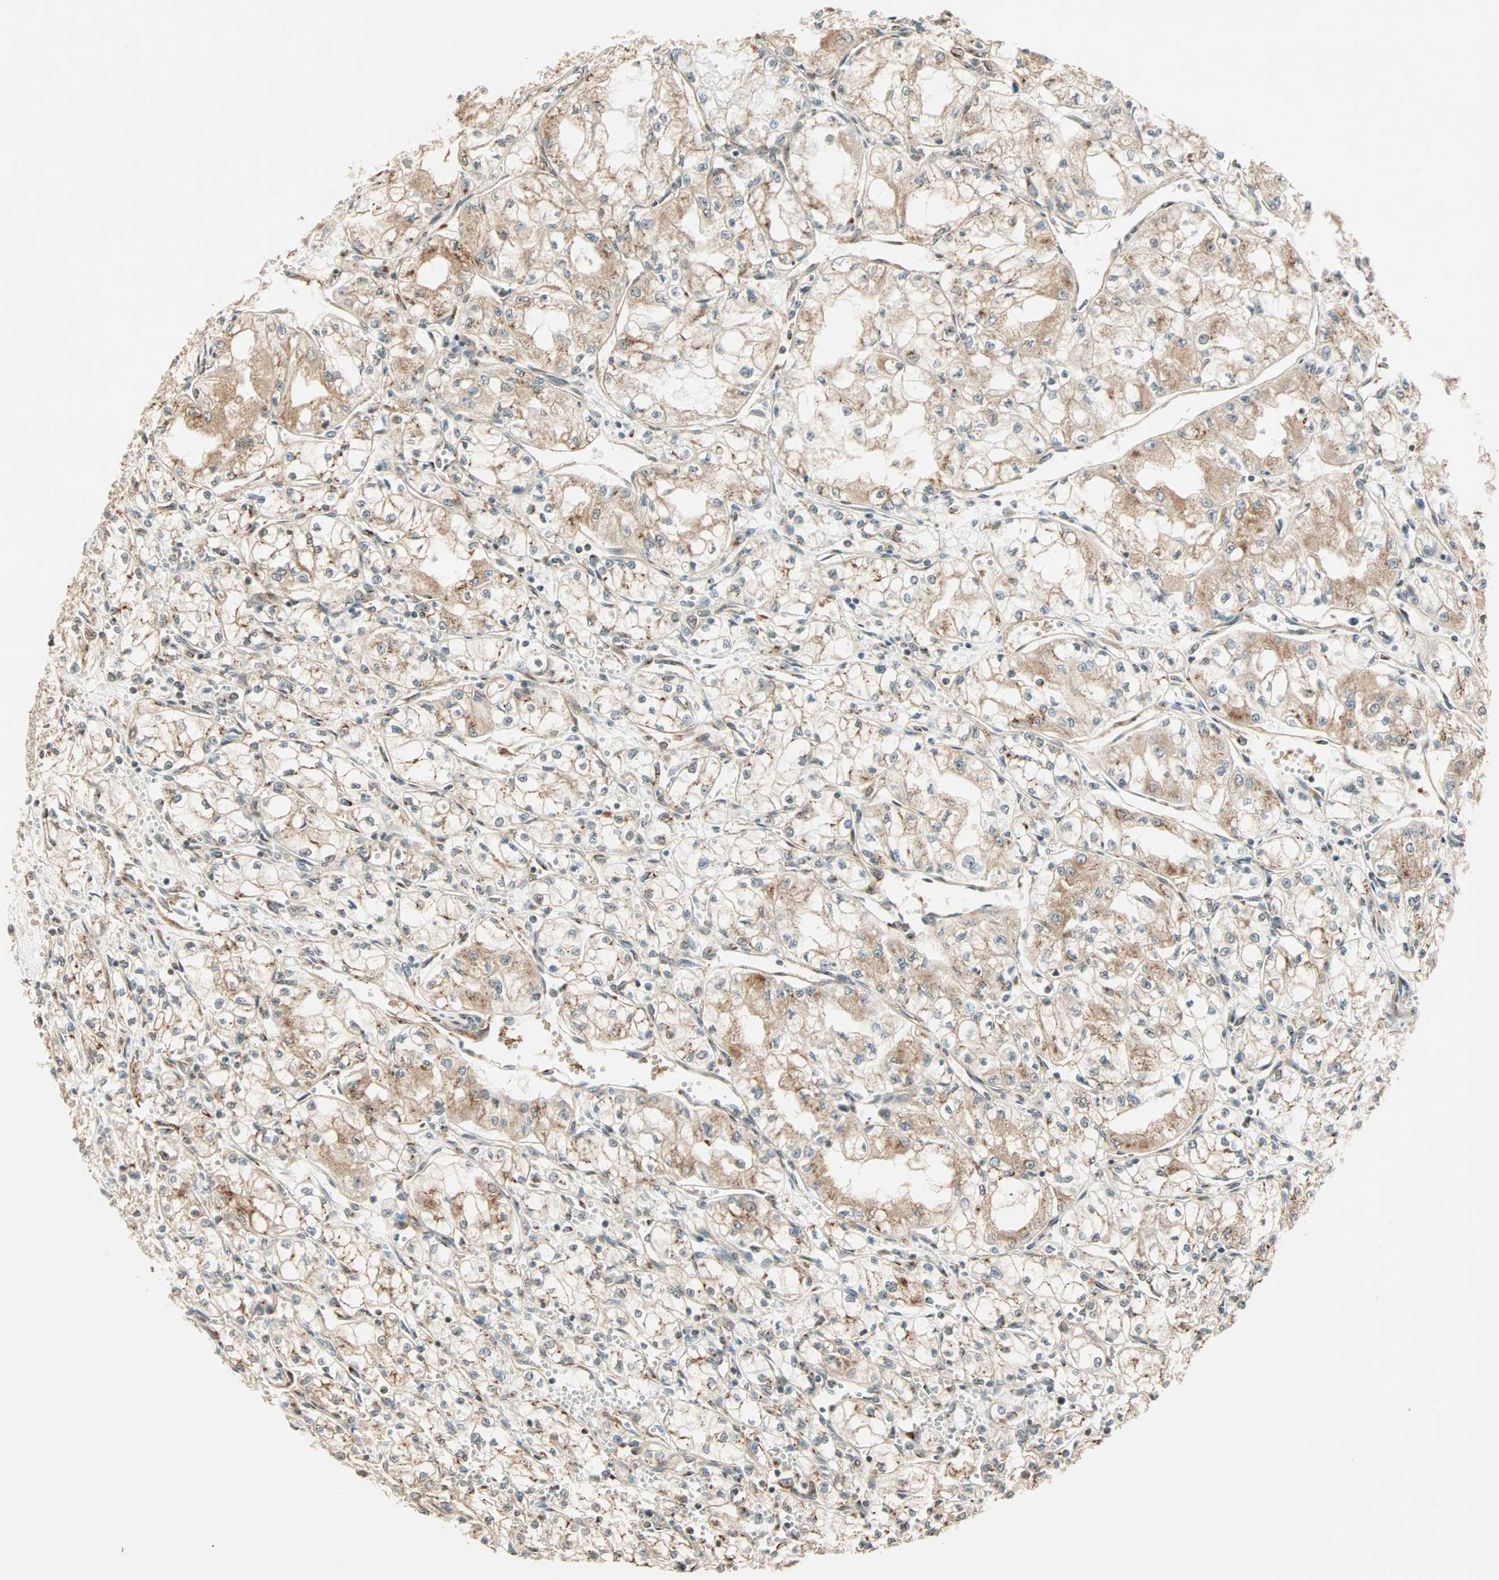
{"staining": {"intensity": "weak", "quantity": "25%-75%", "location": "cytoplasmic/membranous"}, "tissue": "renal cancer", "cell_type": "Tumor cells", "image_type": "cancer", "snomed": [{"axis": "morphology", "description": "Normal tissue, NOS"}, {"axis": "morphology", "description": "Adenocarcinoma, NOS"}, {"axis": "topography", "description": "Kidney"}], "caption": "Human adenocarcinoma (renal) stained with a brown dye displays weak cytoplasmic/membranous positive expression in about 25%-75% of tumor cells.", "gene": "PRDM2", "patient": {"sex": "male", "age": 59}}